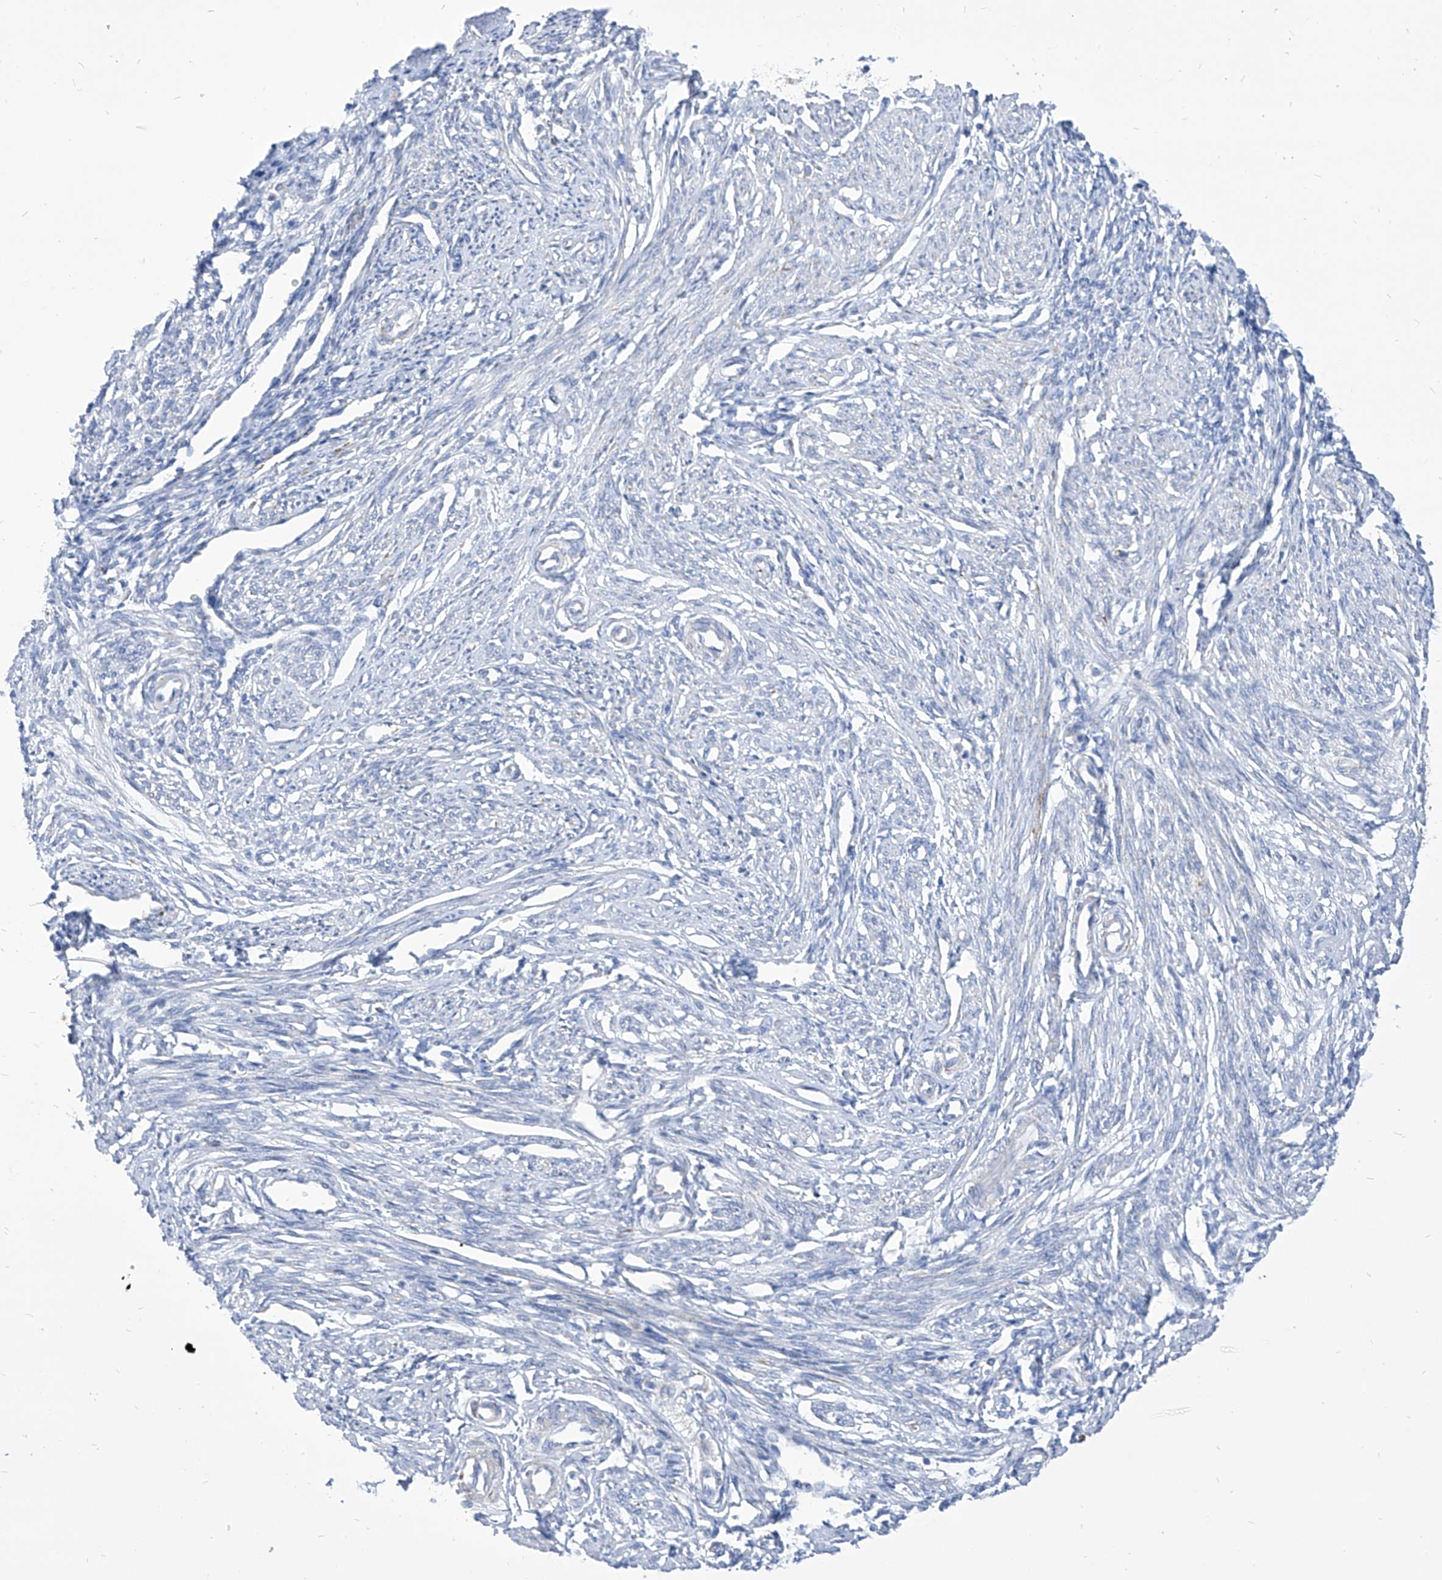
{"staining": {"intensity": "negative", "quantity": "none", "location": "none"}, "tissue": "endometrium", "cell_type": "Cells in endometrial stroma", "image_type": "normal", "snomed": [{"axis": "morphology", "description": "Normal tissue, NOS"}, {"axis": "topography", "description": "Endometrium"}], "caption": "This image is of unremarkable endometrium stained with immunohistochemistry to label a protein in brown with the nuclei are counter-stained blue. There is no expression in cells in endometrial stroma. The staining is performed using DAB brown chromogen with nuclei counter-stained in using hematoxylin.", "gene": "COQ3", "patient": {"sex": "female", "age": 56}}